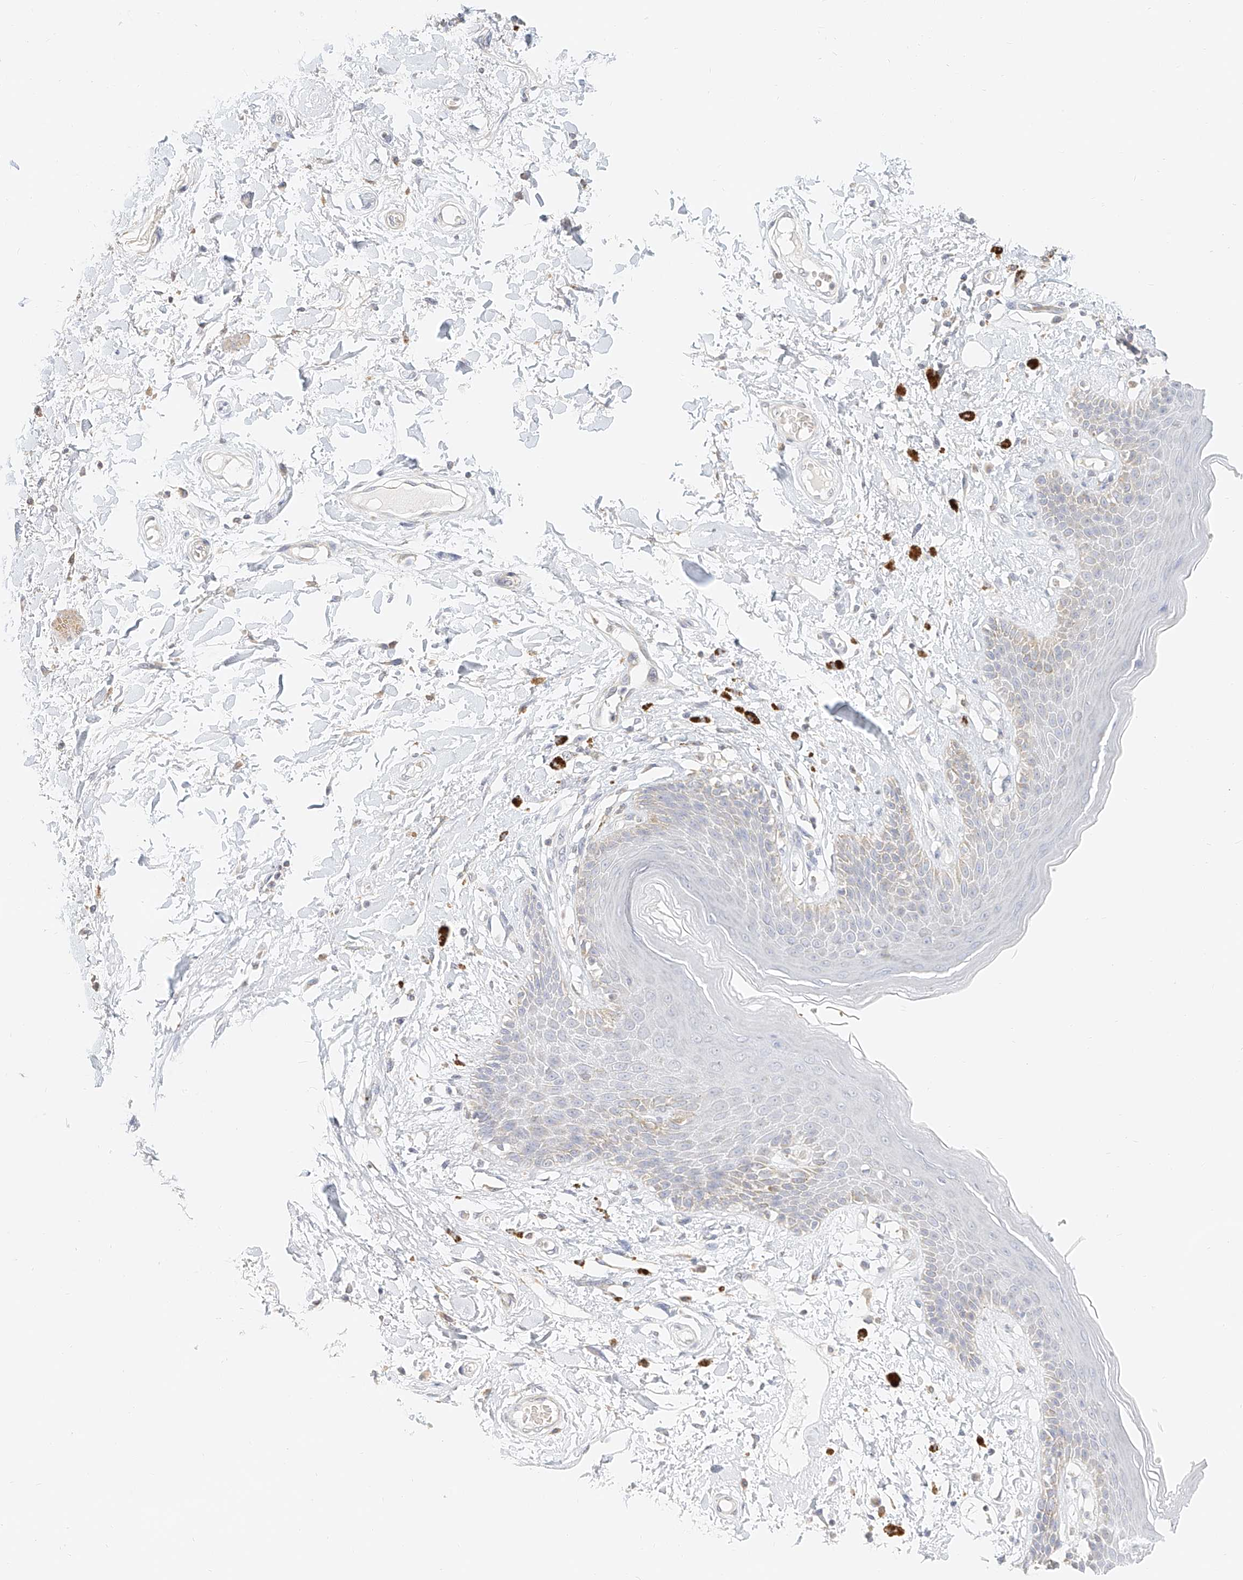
{"staining": {"intensity": "negative", "quantity": "none", "location": "none"}, "tissue": "skin", "cell_type": "Epidermal cells", "image_type": "normal", "snomed": [{"axis": "morphology", "description": "Normal tissue, NOS"}, {"axis": "topography", "description": "Anal"}], "caption": "Epidermal cells show no significant staining in normal skin. (Immunohistochemistry, brightfield microscopy, high magnification).", "gene": "CXorf58", "patient": {"sex": "female", "age": 78}}